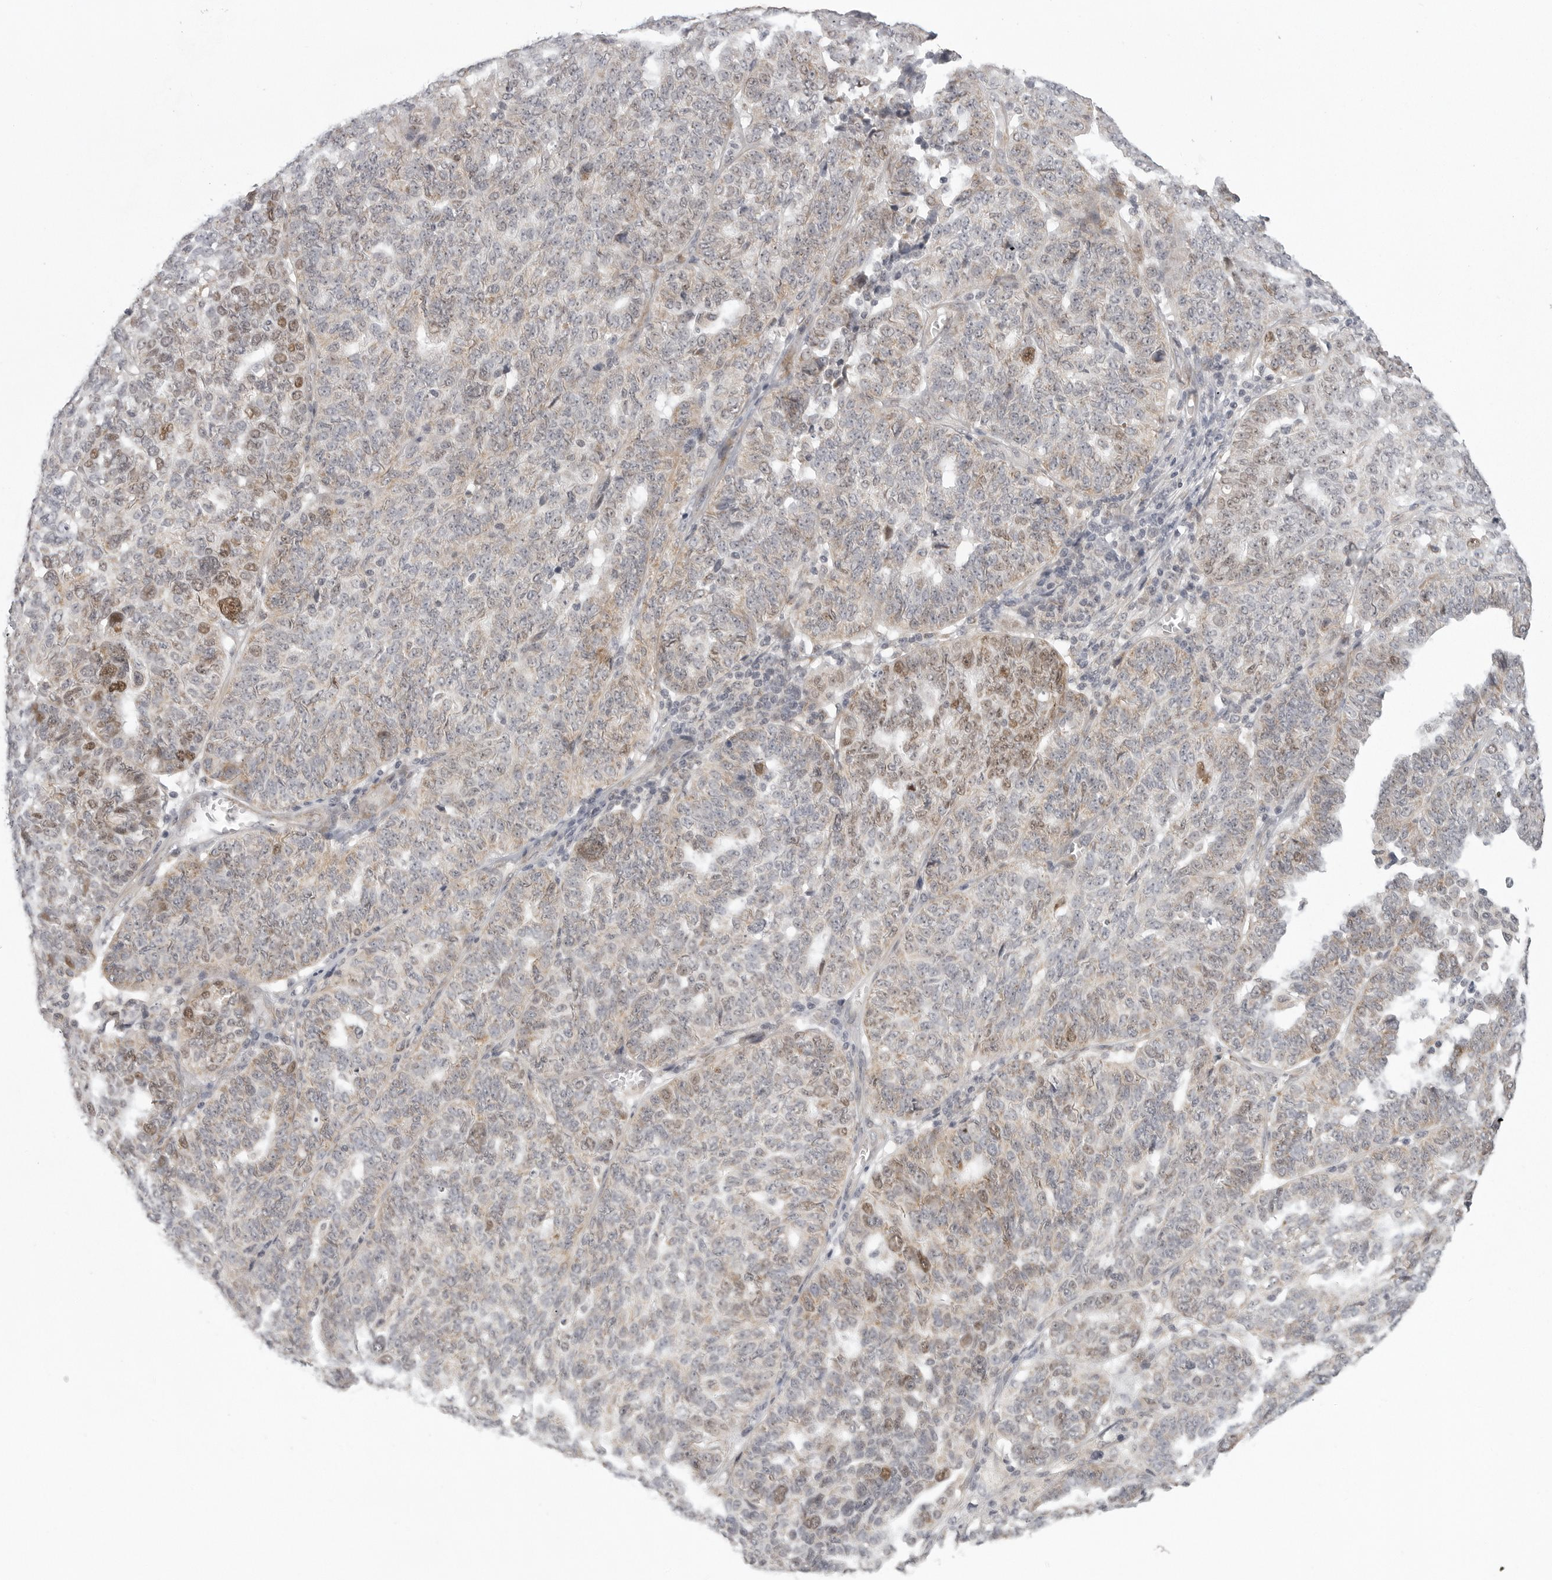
{"staining": {"intensity": "moderate", "quantity": "25%-75%", "location": "cytoplasmic/membranous,nuclear"}, "tissue": "ovarian cancer", "cell_type": "Tumor cells", "image_type": "cancer", "snomed": [{"axis": "morphology", "description": "Cystadenocarcinoma, serous, NOS"}, {"axis": "topography", "description": "Ovary"}], "caption": "IHC of human ovarian serous cystadenocarcinoma reveals medium levels of moderate cytoplasmic/membranous and nuclear positivity in approximately 25%-75% of tumor cells. (brown staining indicates protein expression, while blue staining denotes nuclei).", "gene": "TUT4", "patient": {"sex": "female", "age": 59}}